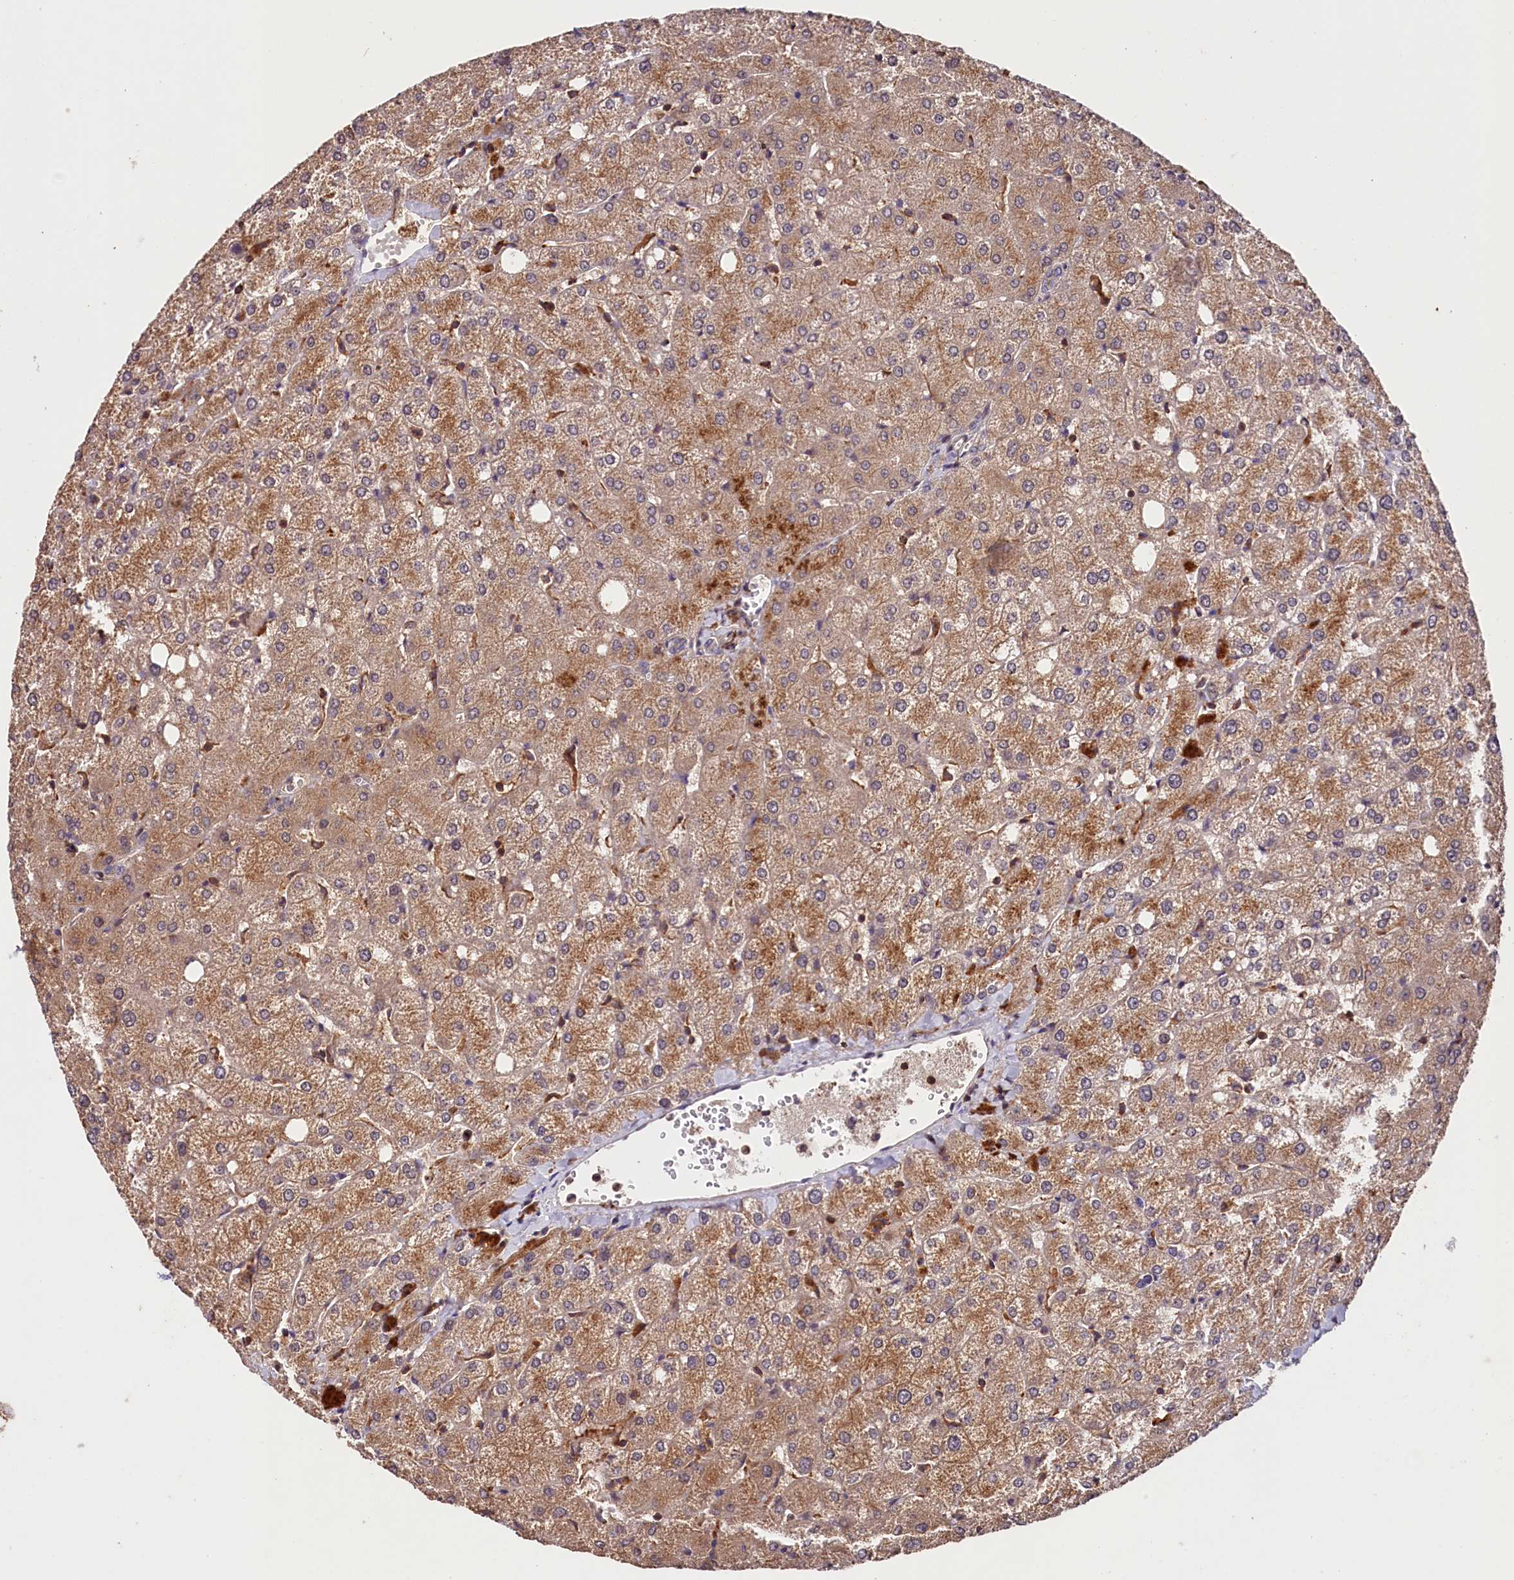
{"staining": {"intensity": "negative", "quantity": "none", "location": "none"}, "tissue": "liver", "cell_type": "Cholangiocytes", "image_type": "normal", "snomed": [{"axis": "morphology", "description": "Normal tissue, NOS"}, {"axis": "topography", "description": "Liver"}], "caption": "An immunohistochemistry photomicrograph of normal liver is shown. There is no staining in cholangiocytes of liver. The staining was performed using DAB to visualize the protein expression in brown, while the nuclei were stained in blue with hematoxylin (Magnification: 20x).", "gene": "CACNA1H", "patient": {"sex": "female", "age": 54}}